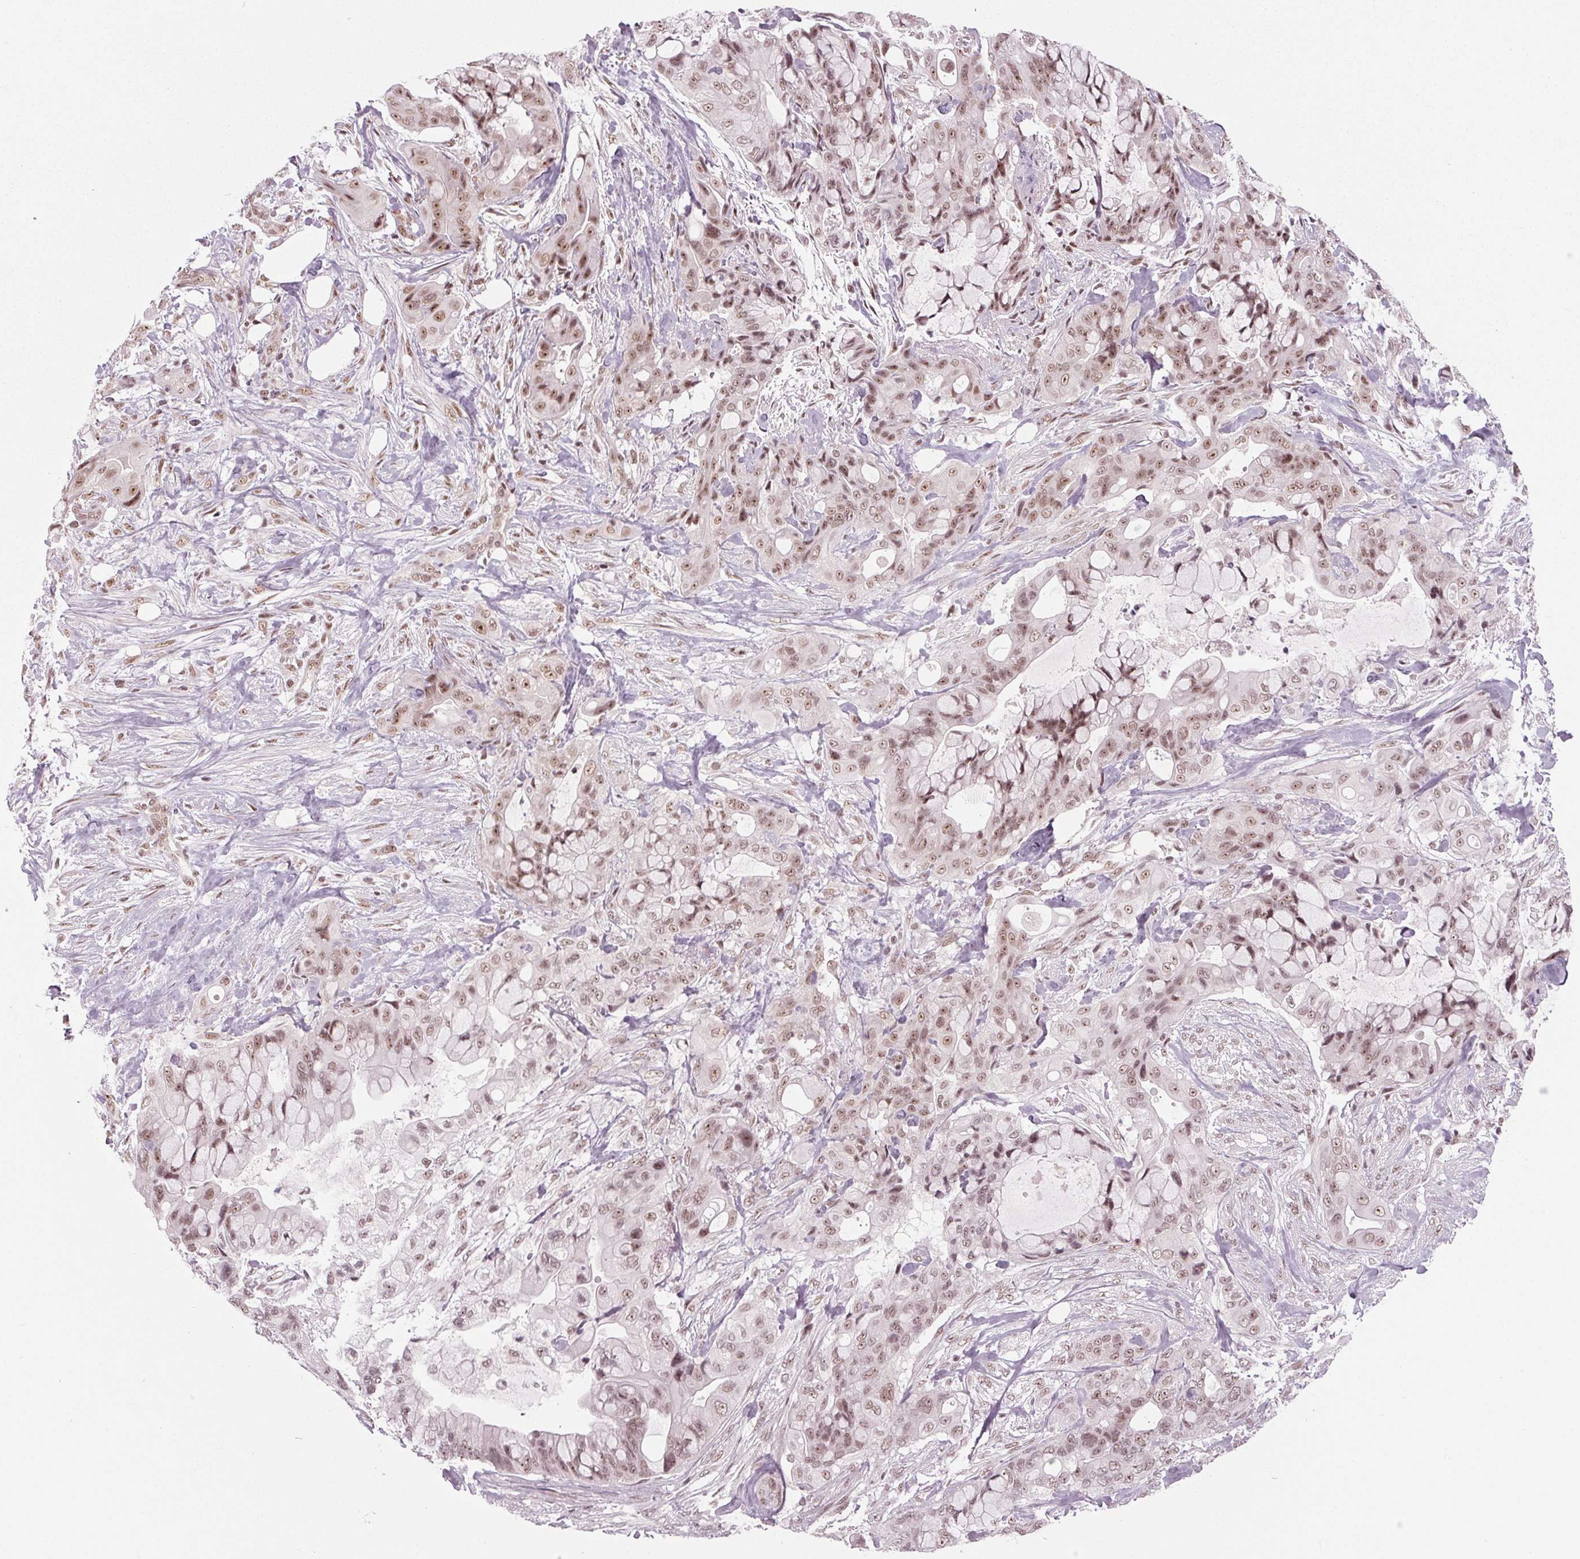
{"staining": {"intensity": "moderate", "quantity": ">75%", "location": "nuclear"}, "tissue": "pancreatic cancer", "cell_type": "Tumor cells", "image_type": "cancer", "snomed": [{"axis": "morphology", "description": "Adenocarcinoma, NOS"}, {"axis": "topography", "description": "Pancreas"}], "caption": "High-power microscopy captured an immunohistochemistry photomicrograph of pancreatic cancer (adenocarcinoma), revealing moderate nuclear staining in about >75% of tumor cells.", "gene": "DDX41", "patient": {"sex": "male", "age": 71}}